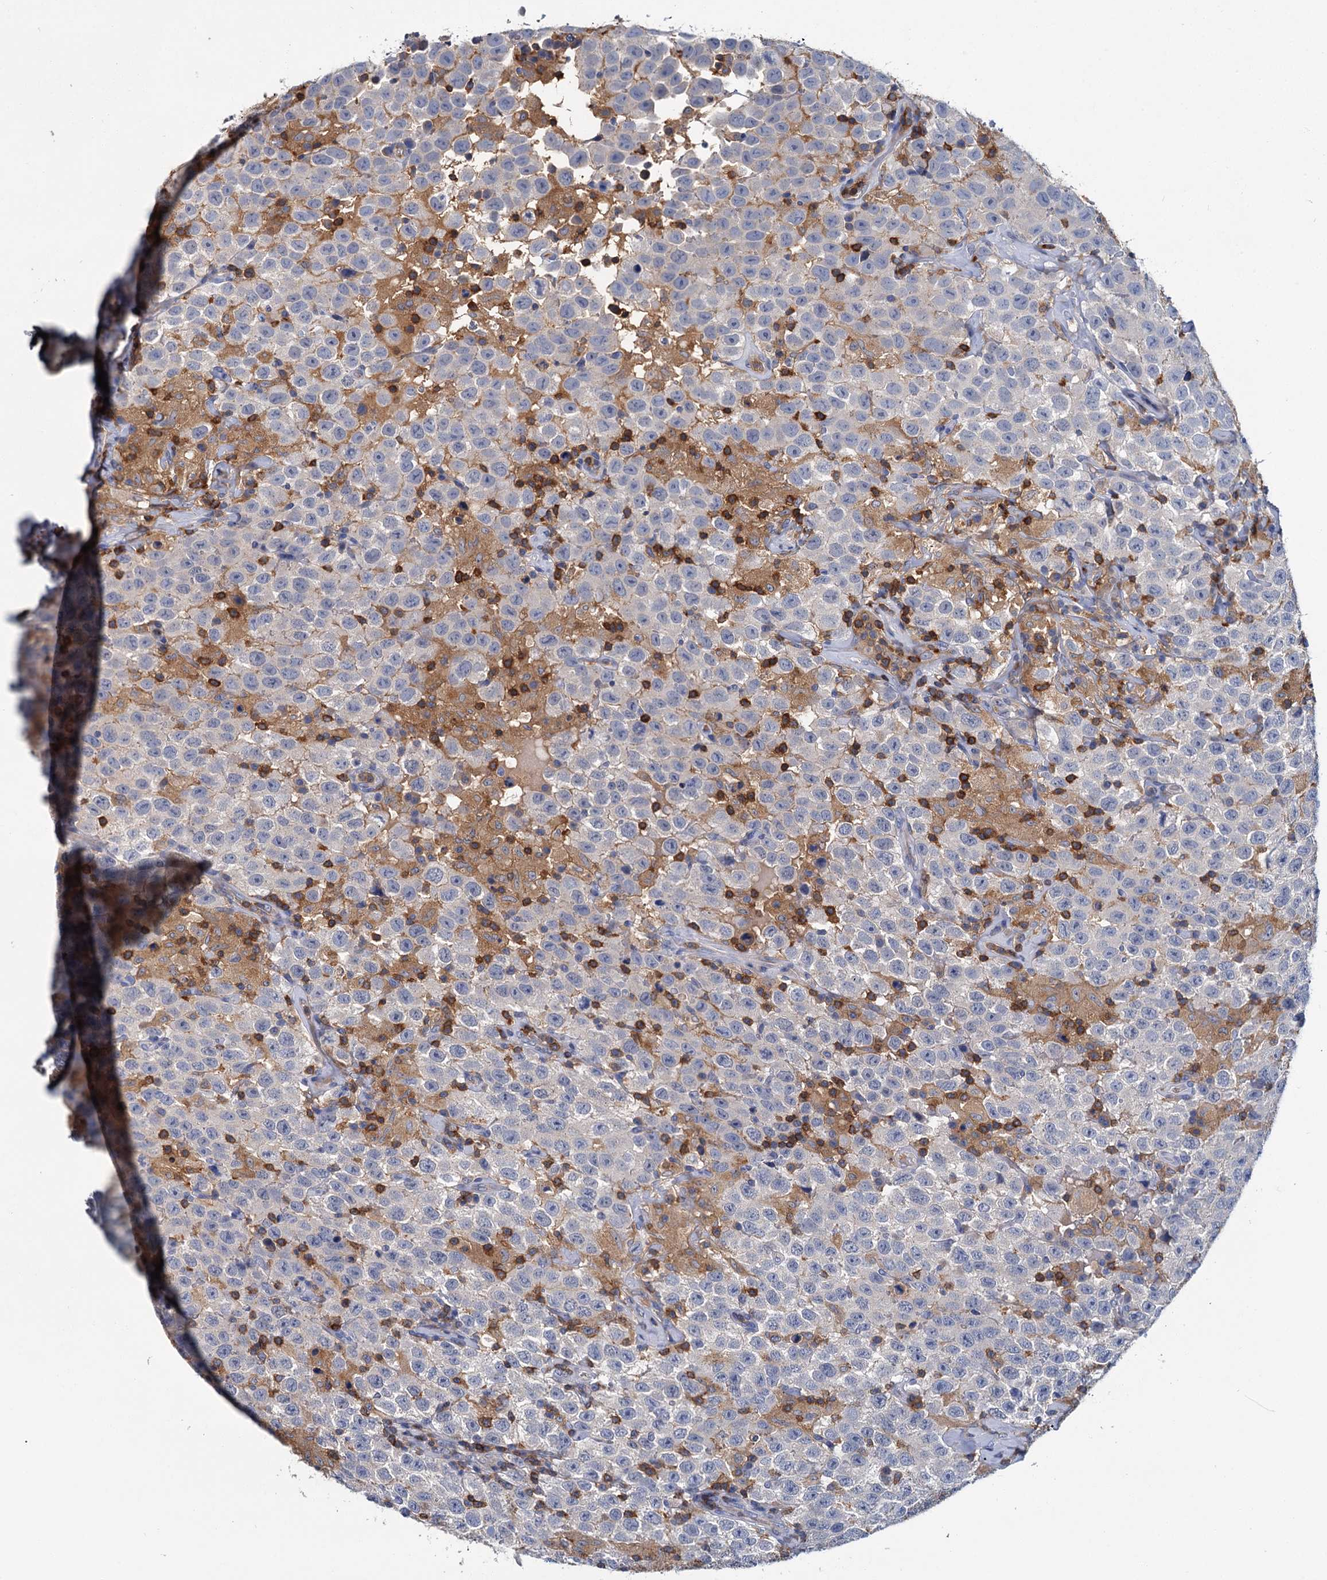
{"staining": {"intensity": "negative", "quantity": "none", "location": "none"}, "tissue": "testis cancer", "cell_type": "Tumor cells", "image_type": "cancer", "snomed": [{"axis": "morphology", "description": "Seminoma, NOS"}, {"axis": "topography", "description": "Testis"}], "caption": "There is no significant staining in tumor cells of testis cancer (seminoma). (DAB immunohistochemistry visualized using brightfield microscopy, high magnification).", "gene": "FGFR2", "patient": {"sex": "male", "age": 41}}